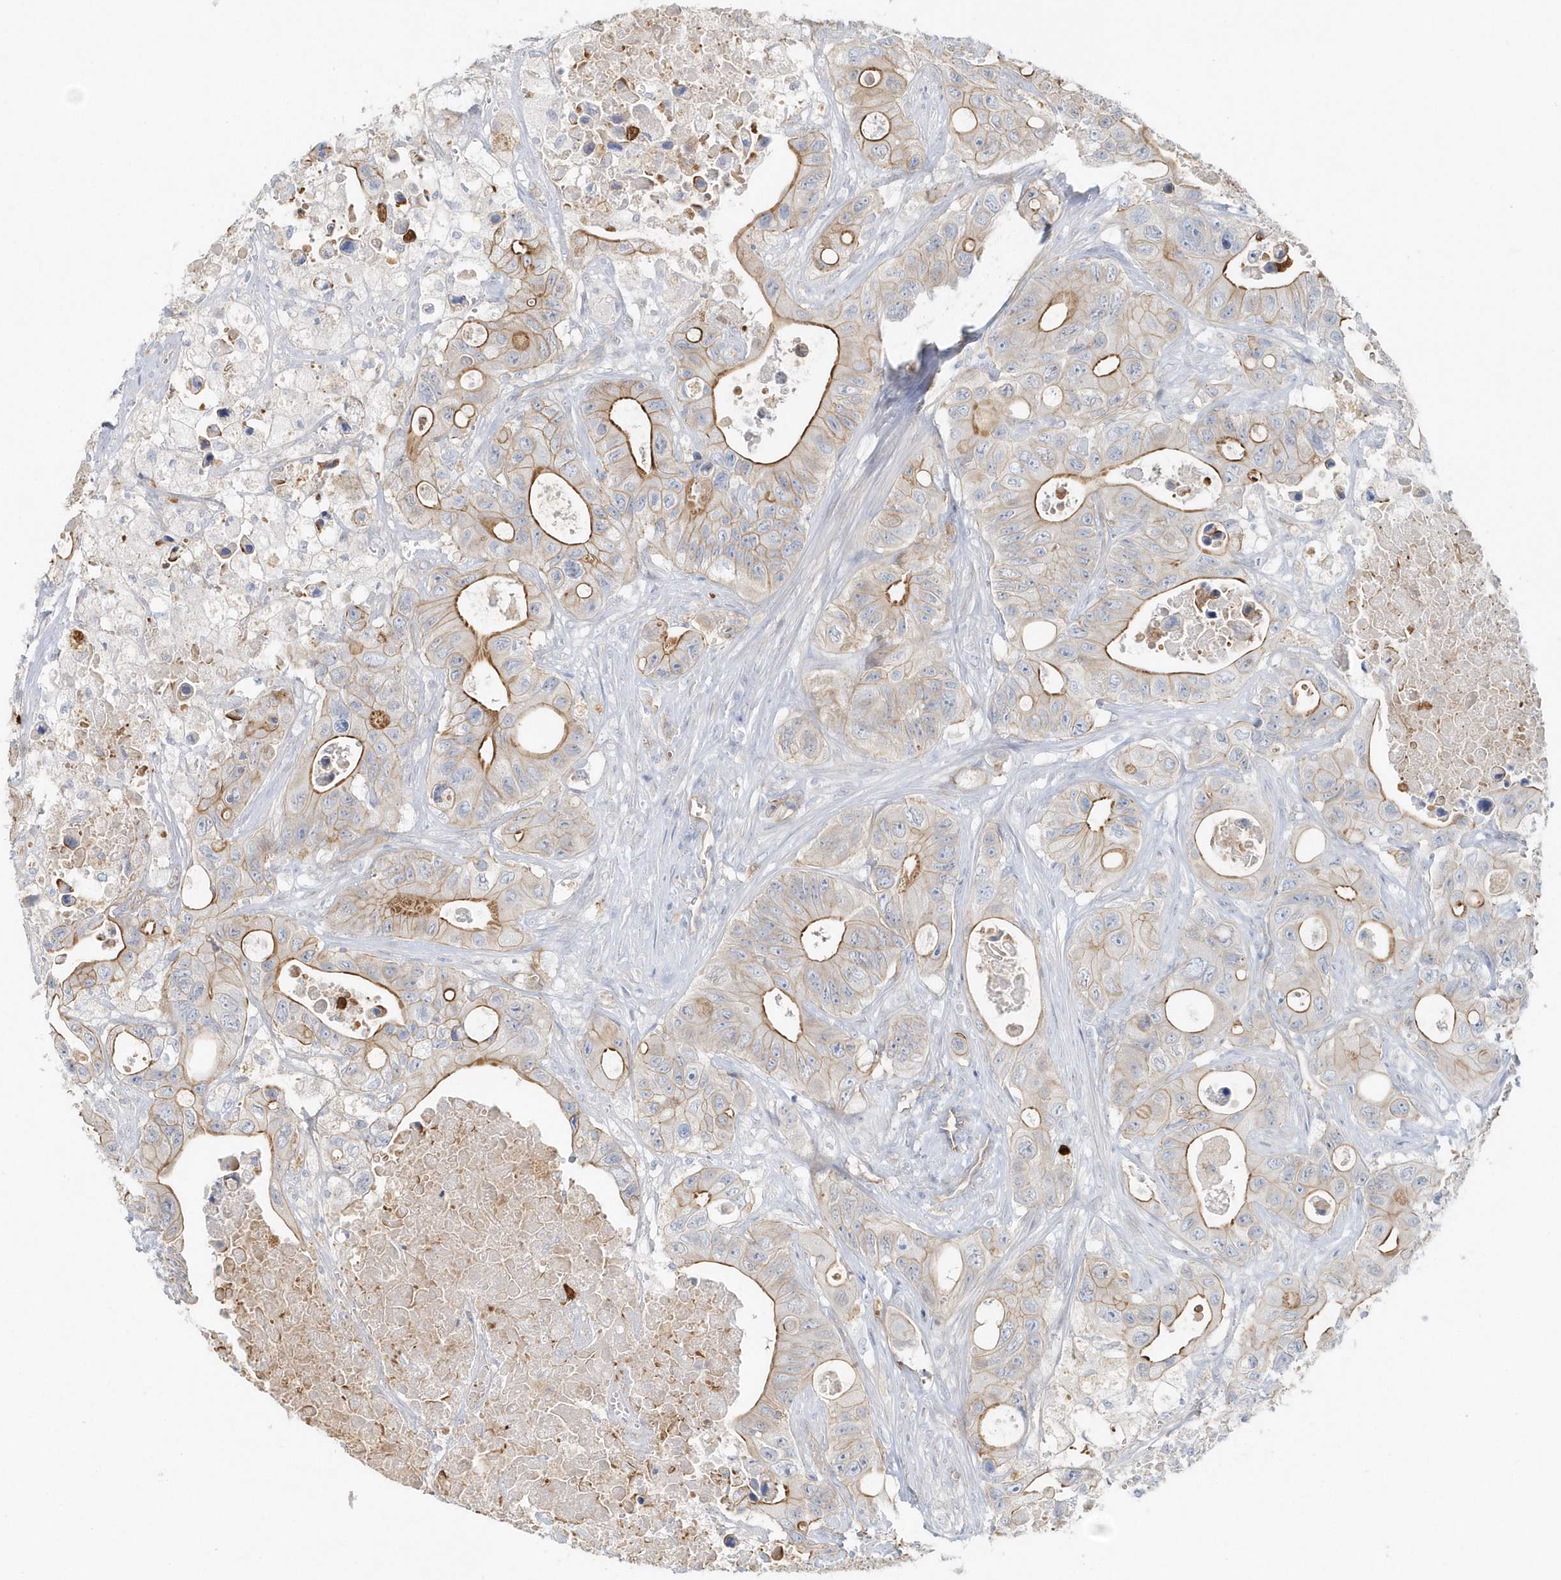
{"staining": {"intensity": "moderate", "quantity": "25%-75%", "location": "cytoplasmic/membranous"}, "tissue": "colorectal cancer", "cell_type": "Tumor cells", "image_type": "cancer", "snomed": [{"axis": "morphology", "description": "Adenocarcinoma, NOS"}, {"axis": "topography", "description": "Colon"}], "caption": "Colorectal cancer stained for a protein displays moderate cytoplasmic/membranous positivity in tumor cells.", "gene": "DNAH1", "patient": {"sex": "female", "age": 46}}